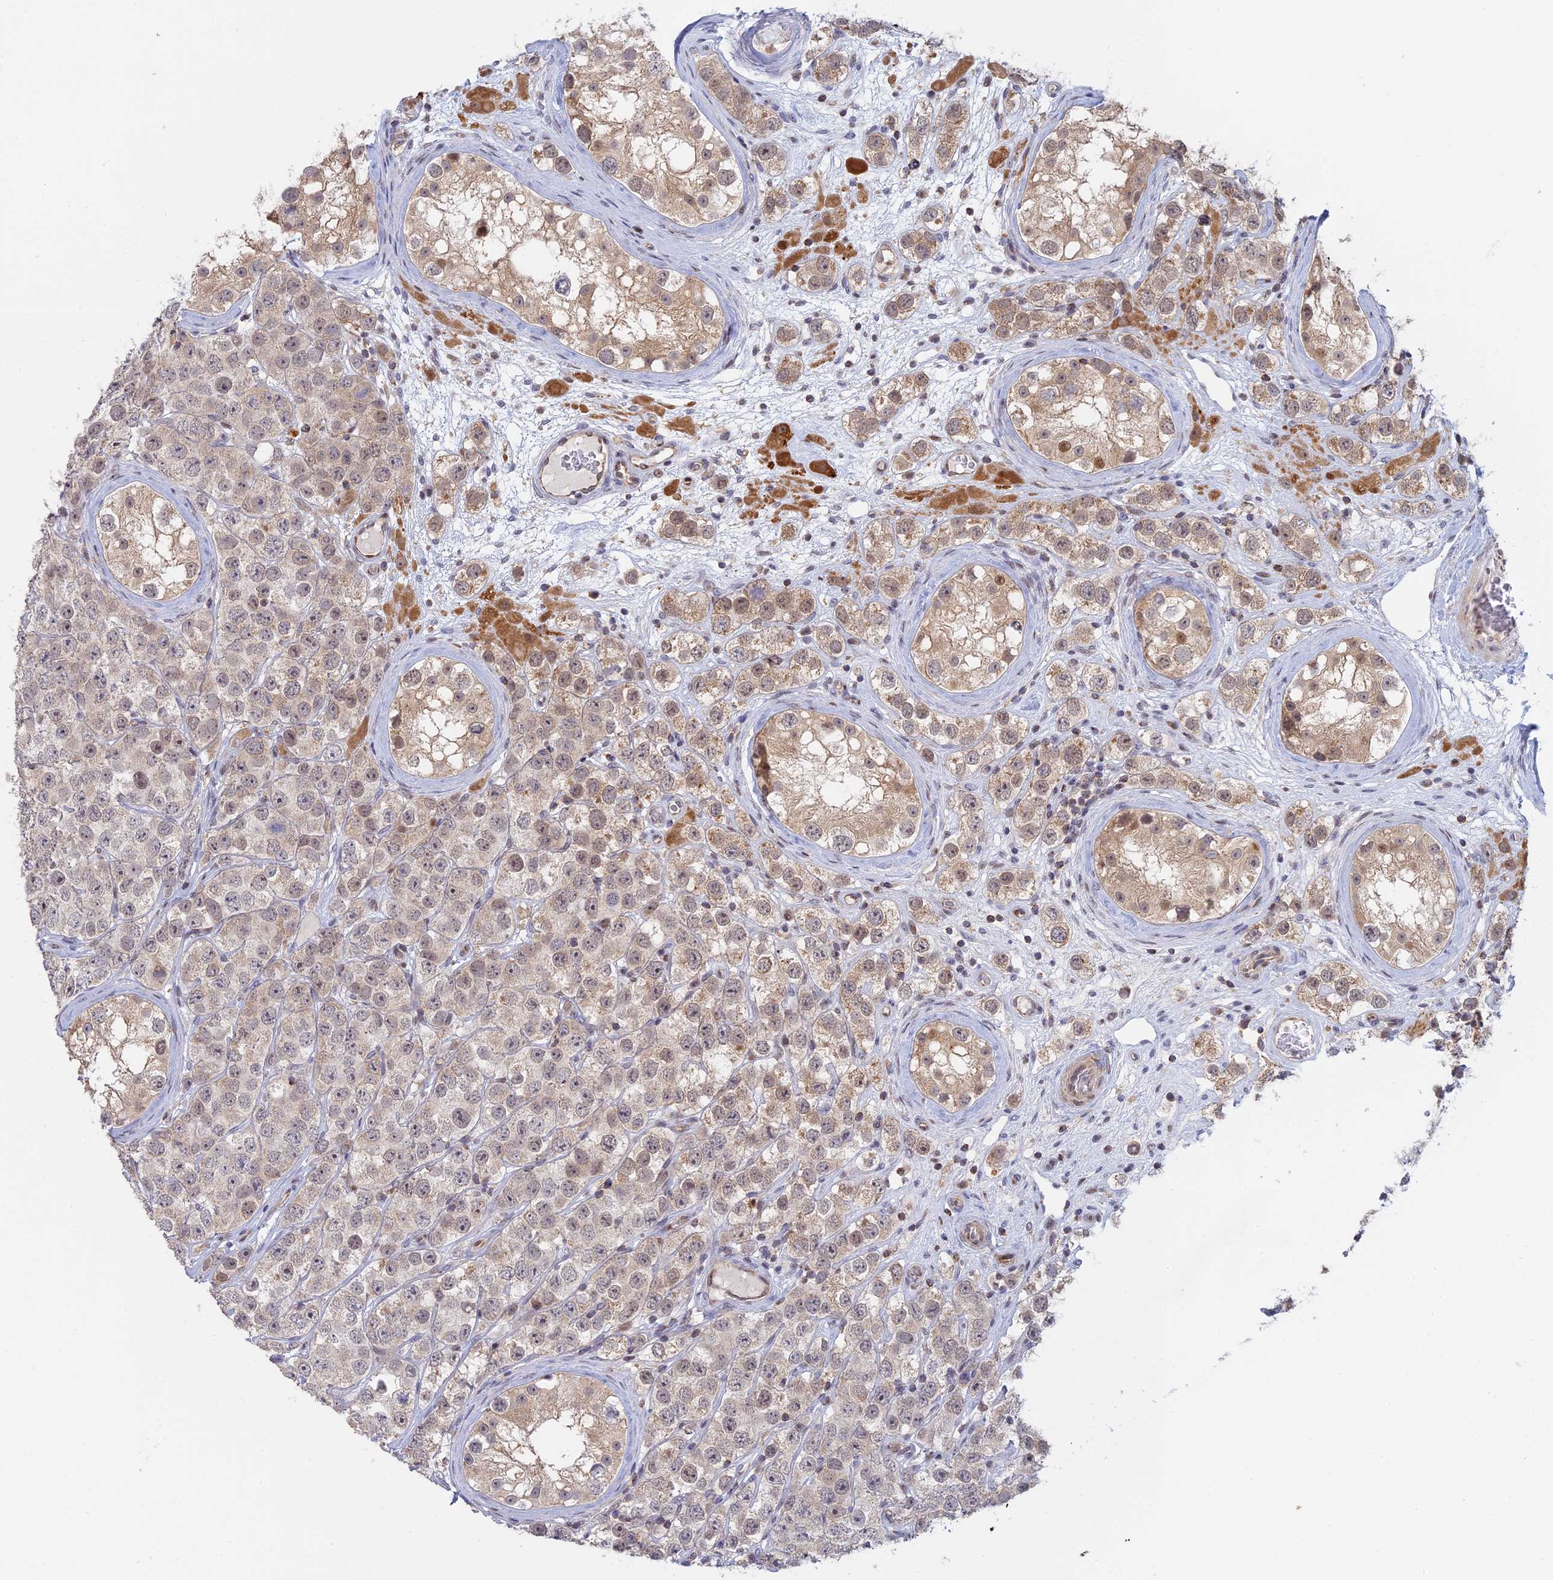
{"staining": {"intensity": "weak", "quantity": "<25%", "location": "nuclear"}, "tissue": "testis cancer", "cell_type": "Tumor cells", "image_type": "cancer", "snomed": [{"axis": "morphology", "description": "Seminoma, NOS"}, {"axis": "topography", "description": "Testis"}], "caption": "Immunohistochemistry (IHC) photomicrograph of neoplastic tissue: human seminoma (testis) stained with DAB (3,3'-diaminobenzidine) reveals no significant protein positivity in tumor cells.", "gene": "GSKIP", "patient": {"sex": "male", "age": 28}}